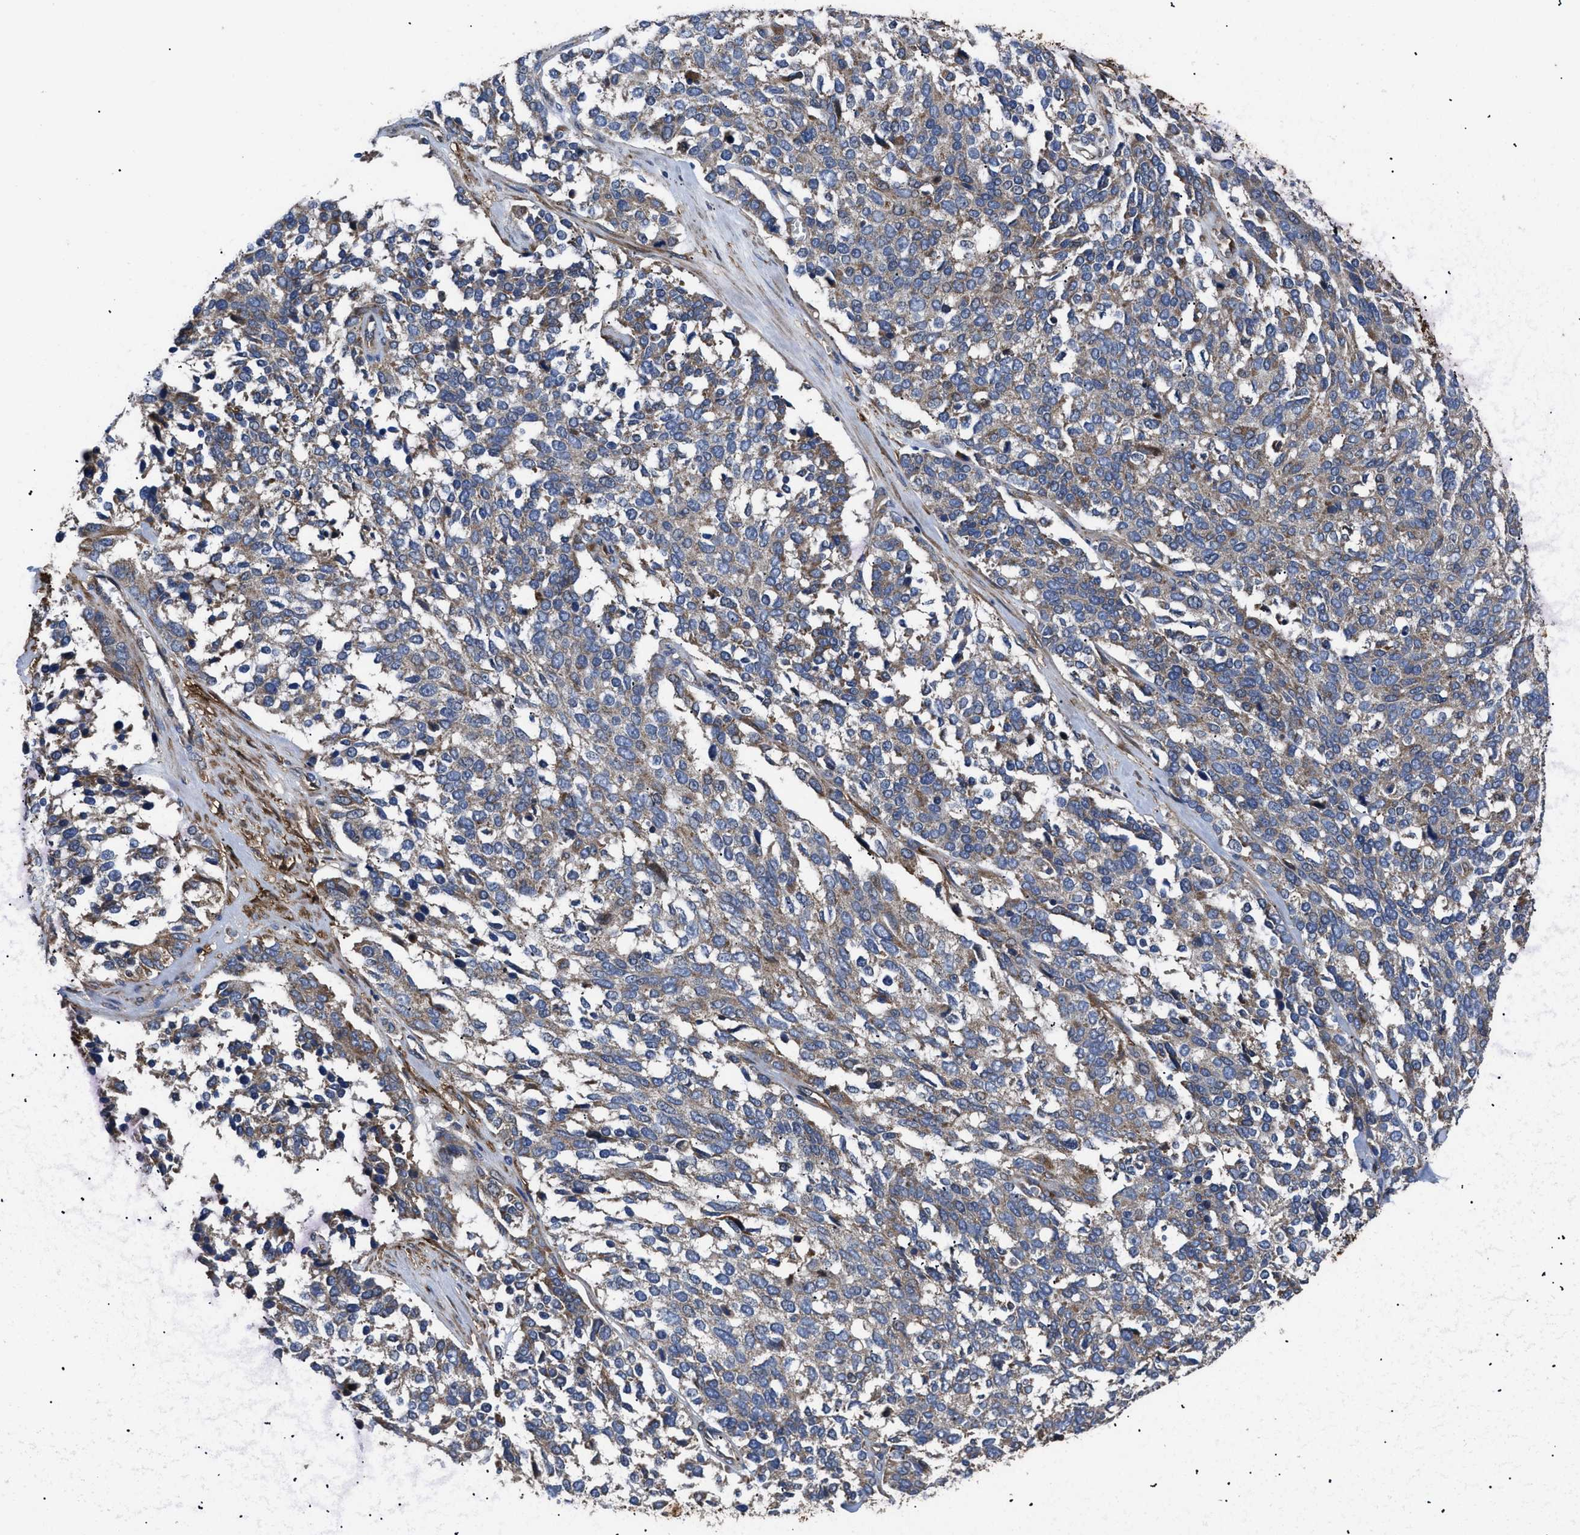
{"staining": {"intensity": "weak", "quantity": "25%-75%", "location": "cytoplasmic/membranous"}, "tissue": "ovarian cancer", "cell_type": "Tumor cells", "image_type": "cancer", "snomed": [{"axis": "morphology", "description": "Cystadenocarcinoma, serous, NOS"}, {"axis": "topography", "description": "Ovary"}], "caption": "Protein expression analysis of human serous cystadenocarcinoma (ovarian) reveals weak cytoplasmic/membranous positivity in about 25%-75% of tumor cells.", "gene": "NT5E", "patient": {"sex": "female", "age": 44}}